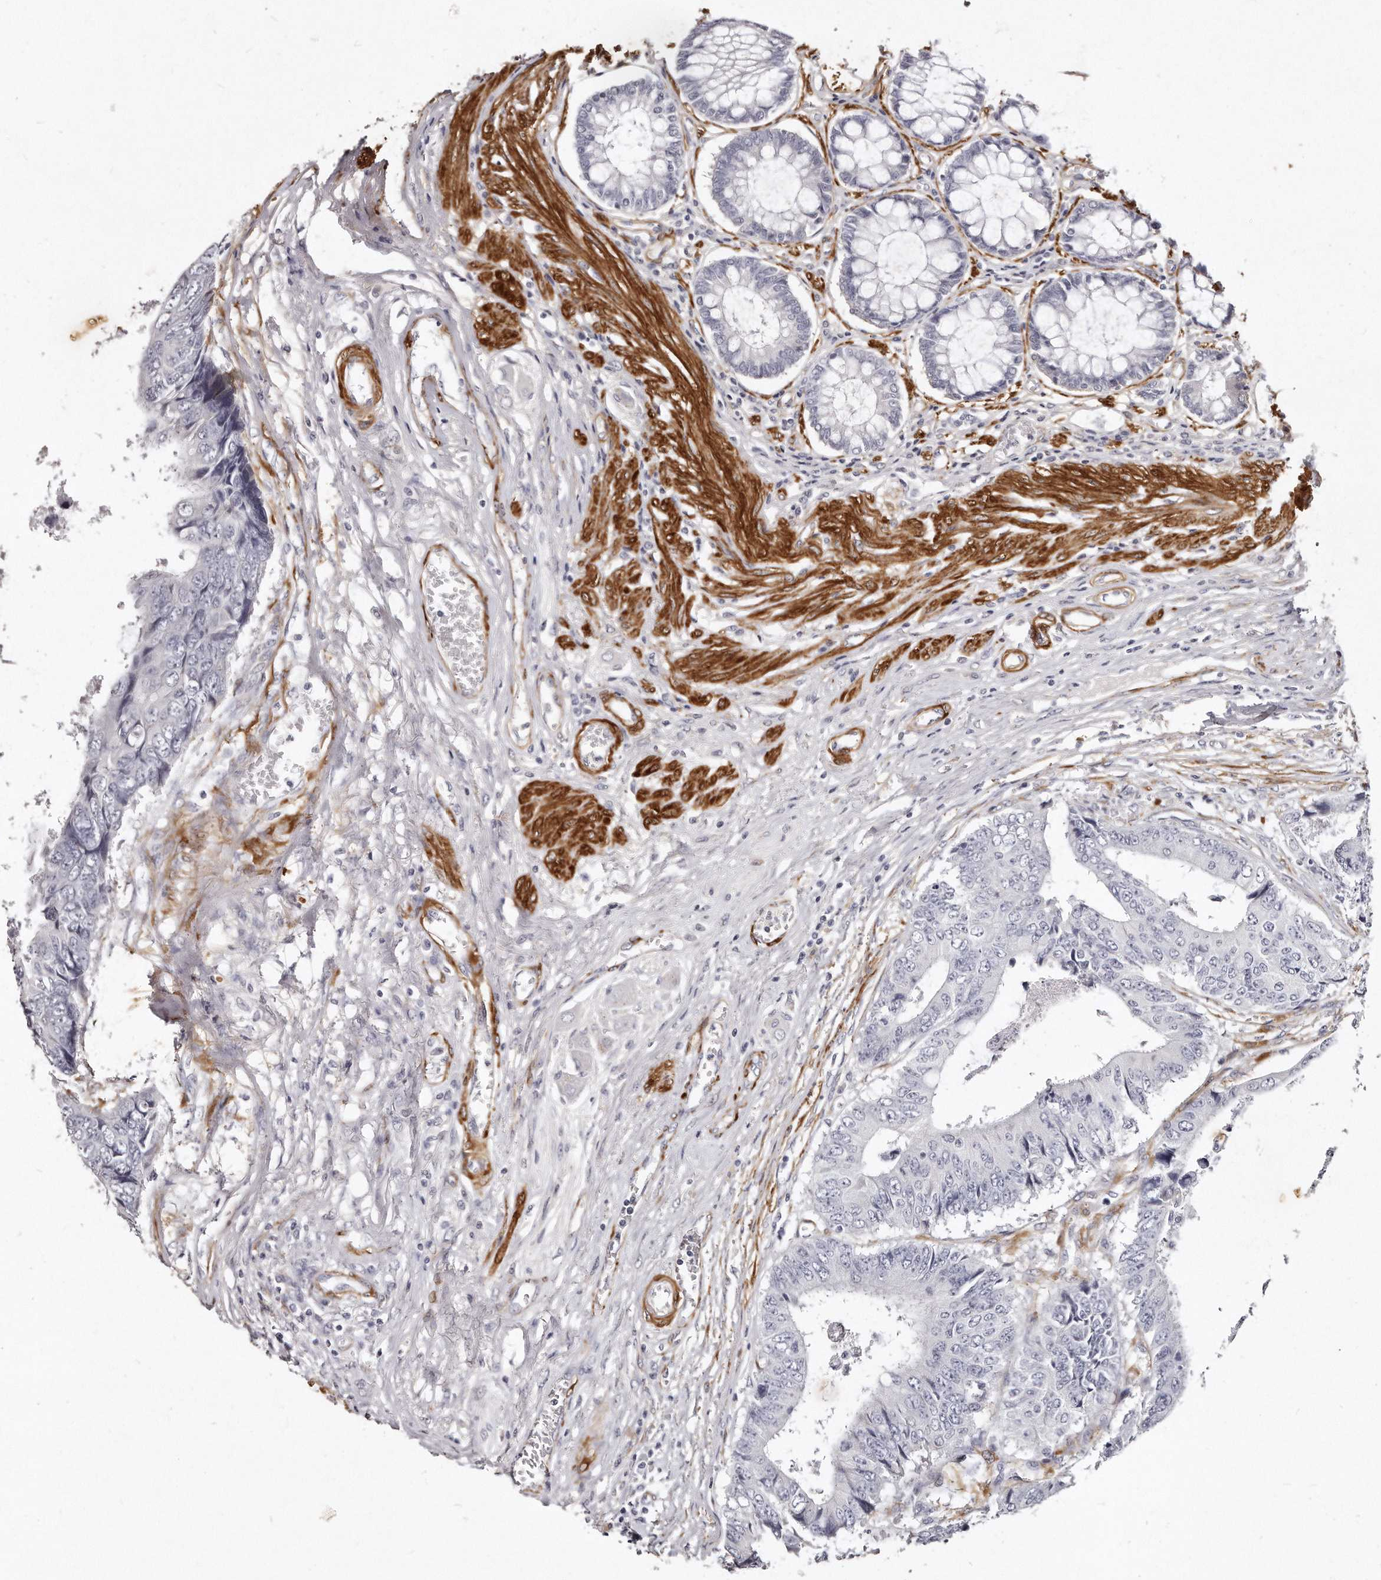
{"staining": {"intensity": "negative", "quantity": "none", "location": "none"}, "tissue": "colorectal cancer", "cell_type": "Tumor cells", "image_type": "cancer", "snomed": [{"axis": "morphology", "description": "Adenocarcinoma, NOS"}, {"axis": "topography", "description": "Rectum"}], "caption": "Tumor cells show no significant protein positivity in colorectal cancer (adenocarcinoma).", "gene": "LMOD1", "patient": {"sex": "male", "age": 84}}